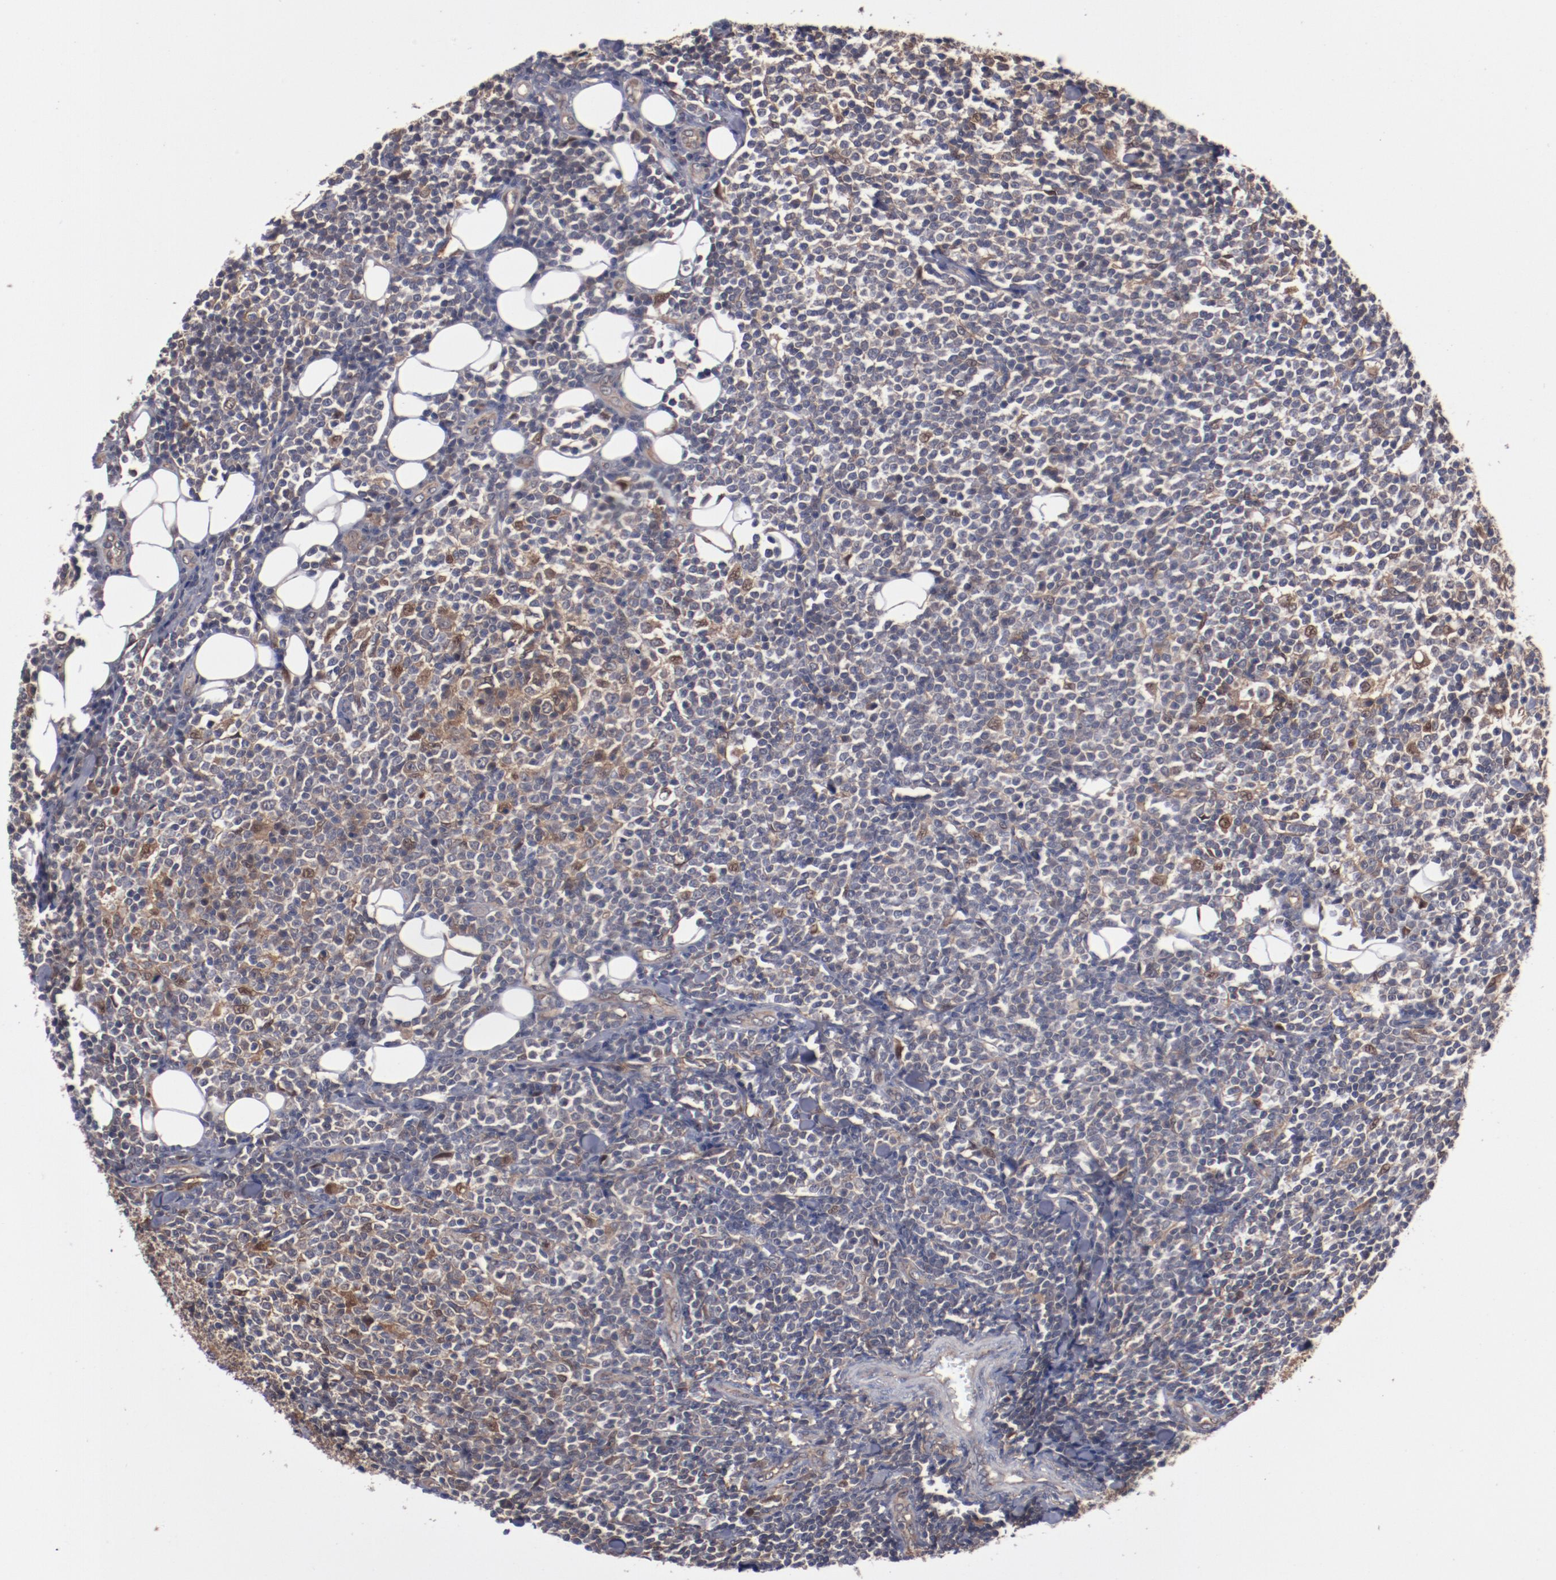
{"staining": {"intensity": "weak", "quantity": "25%-75%", "location": "cytoplasmic/membranous"}, "tissue": "lymphoma", "cell_type": "Tumor cells", "image_type": "cancer", "snomed": [{"axis": "morphology", "description": "Malignant lymphoma, non-Hodgkin's type, Low grade"}, {"axis": "topography", "description": "Soft tissue"}], "caption": "Human low-grade malignant lymphoma, non-Hodgkin's type stained with a protein marker reveals weak staining in tumor cells.", "gene": "DNAAF2", "patient": {"sex": "male", "age": 92}}